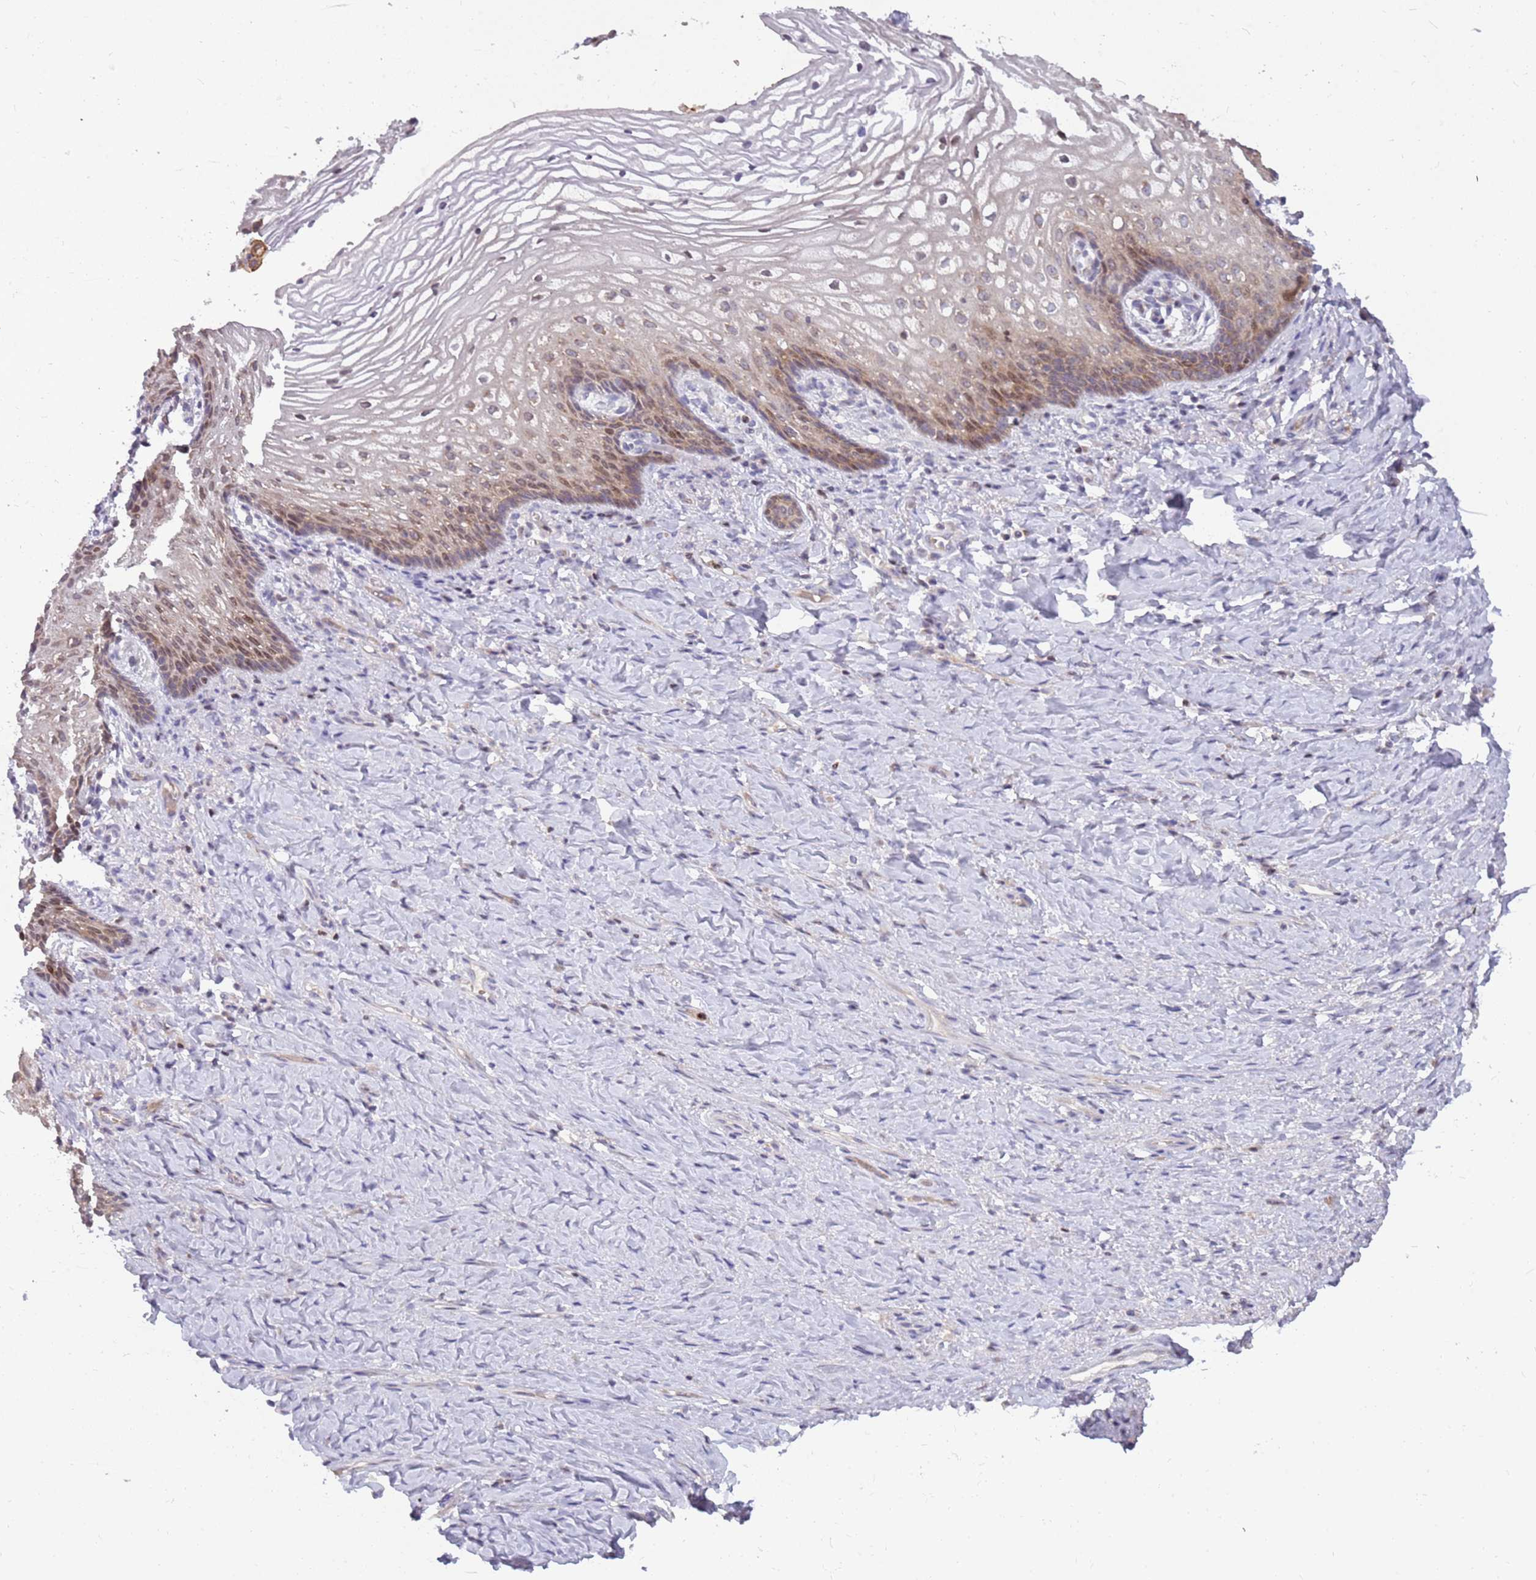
{"staining": {"intensity": "moderate", "quantity": "<25%", "location": "cytoplasmic/membranous,nuclear"}, "tissue": "vagina", "cell_type": "Squamous epithelial cells", "image_type": "normal", "snomed": [{"axis": "morphology", "description": "Normal tissue, NOS"}, {"axis": "topography", "description": "Vagina"}], "caption": "A brown stain shows moderate cytoplasmic/membranous,nuclear expression of a protein in squamous epithelial cells of benign human vagina. The protein of interest is shown in brown color, while the nuclei are stained blue.", "gene": "ARHGEF35", "patient": {"sex": "female", "age": 60}}